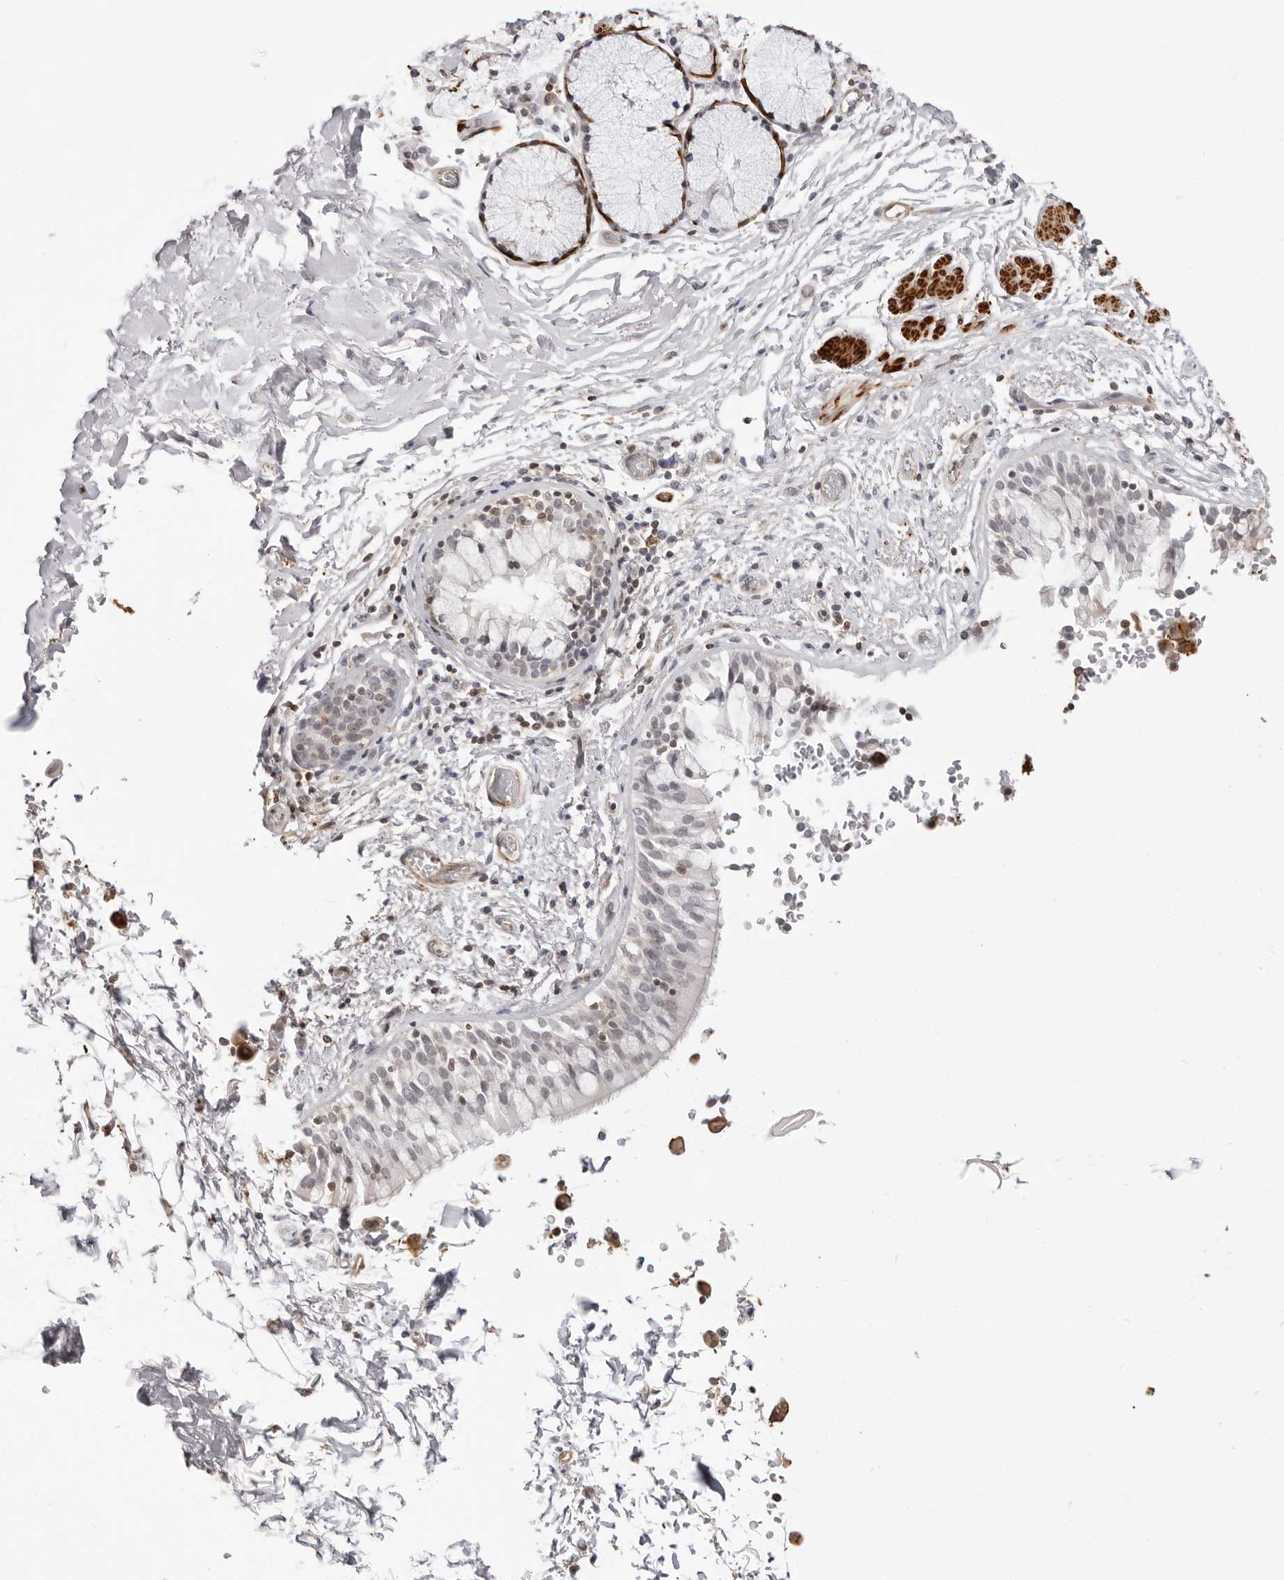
{"staining": {"intensity": "moderate", "quantity": "25%-75%", "location": "cytoplasmic/membranous"}, "tissue": "bronchus", "cell_type": "Respiratory epithelial cells", "image_type": "normal", "snomed": [{"axis": "morphology", "description": "Normal tissue, NOS"}, {"axis": "morphology", "description": "Inflammation, NOS"}, {"axis": "topography", "description": "Cartilage tissue"}, {"axis": "topography", "description": "Bronchus"}, {"axis": "topography", "description": "Lung"}], "caption": "Immunohistochemical staining of unremarkable human bronchus displays medium levels of moderate cytoplasmic/membranous expression in approximately 25%-75% of respiratory epithelial cells. (Brightfield microscopy of DAB IHC at high magnification).", "gene": "UNK", "patient": {"sex": "female", "age": 64}}